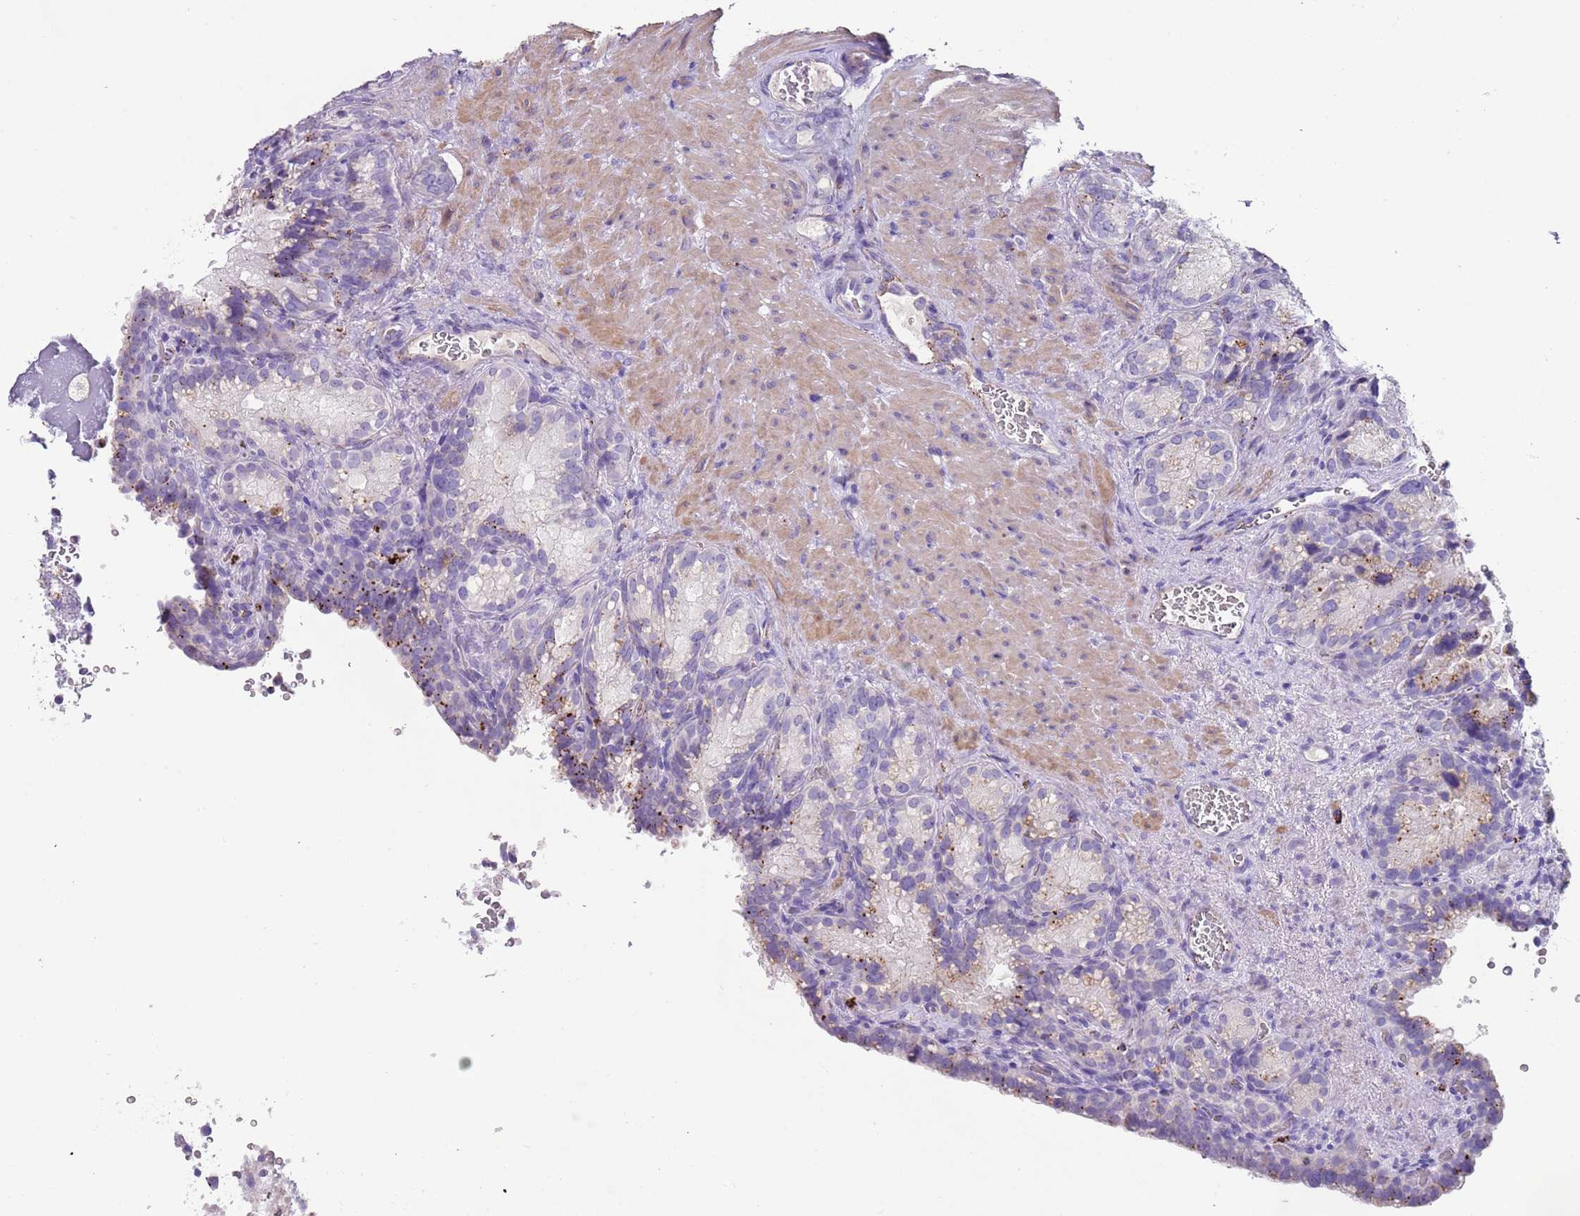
{"staining": {"intensity": "moderate", "quantity": "<25%", "location": "cytoplasmic/membranous"}, "tissue": "seminal vesicle", "cell_type": "Glandular cells", "image_type": "normal", "snomed": [{"axis": "morphology", "description": "Normal tissue, NOS"}, {"axis": "topography", "description": "Seminal veicle"}], "caption": "An immunohistochemistry image of unremarkable tissue is shown. Protein staining in brown shows moderate cytoplasmic/membranous positivity in seminal vesicle within glandular cells. The protein of interest is stained brown, and the nuclei are stained in blue (DAB IHC with brightfield microscopy, high magnification).", "gene": "LRRN3", "patient": {"sex": "male", "age": 58}}